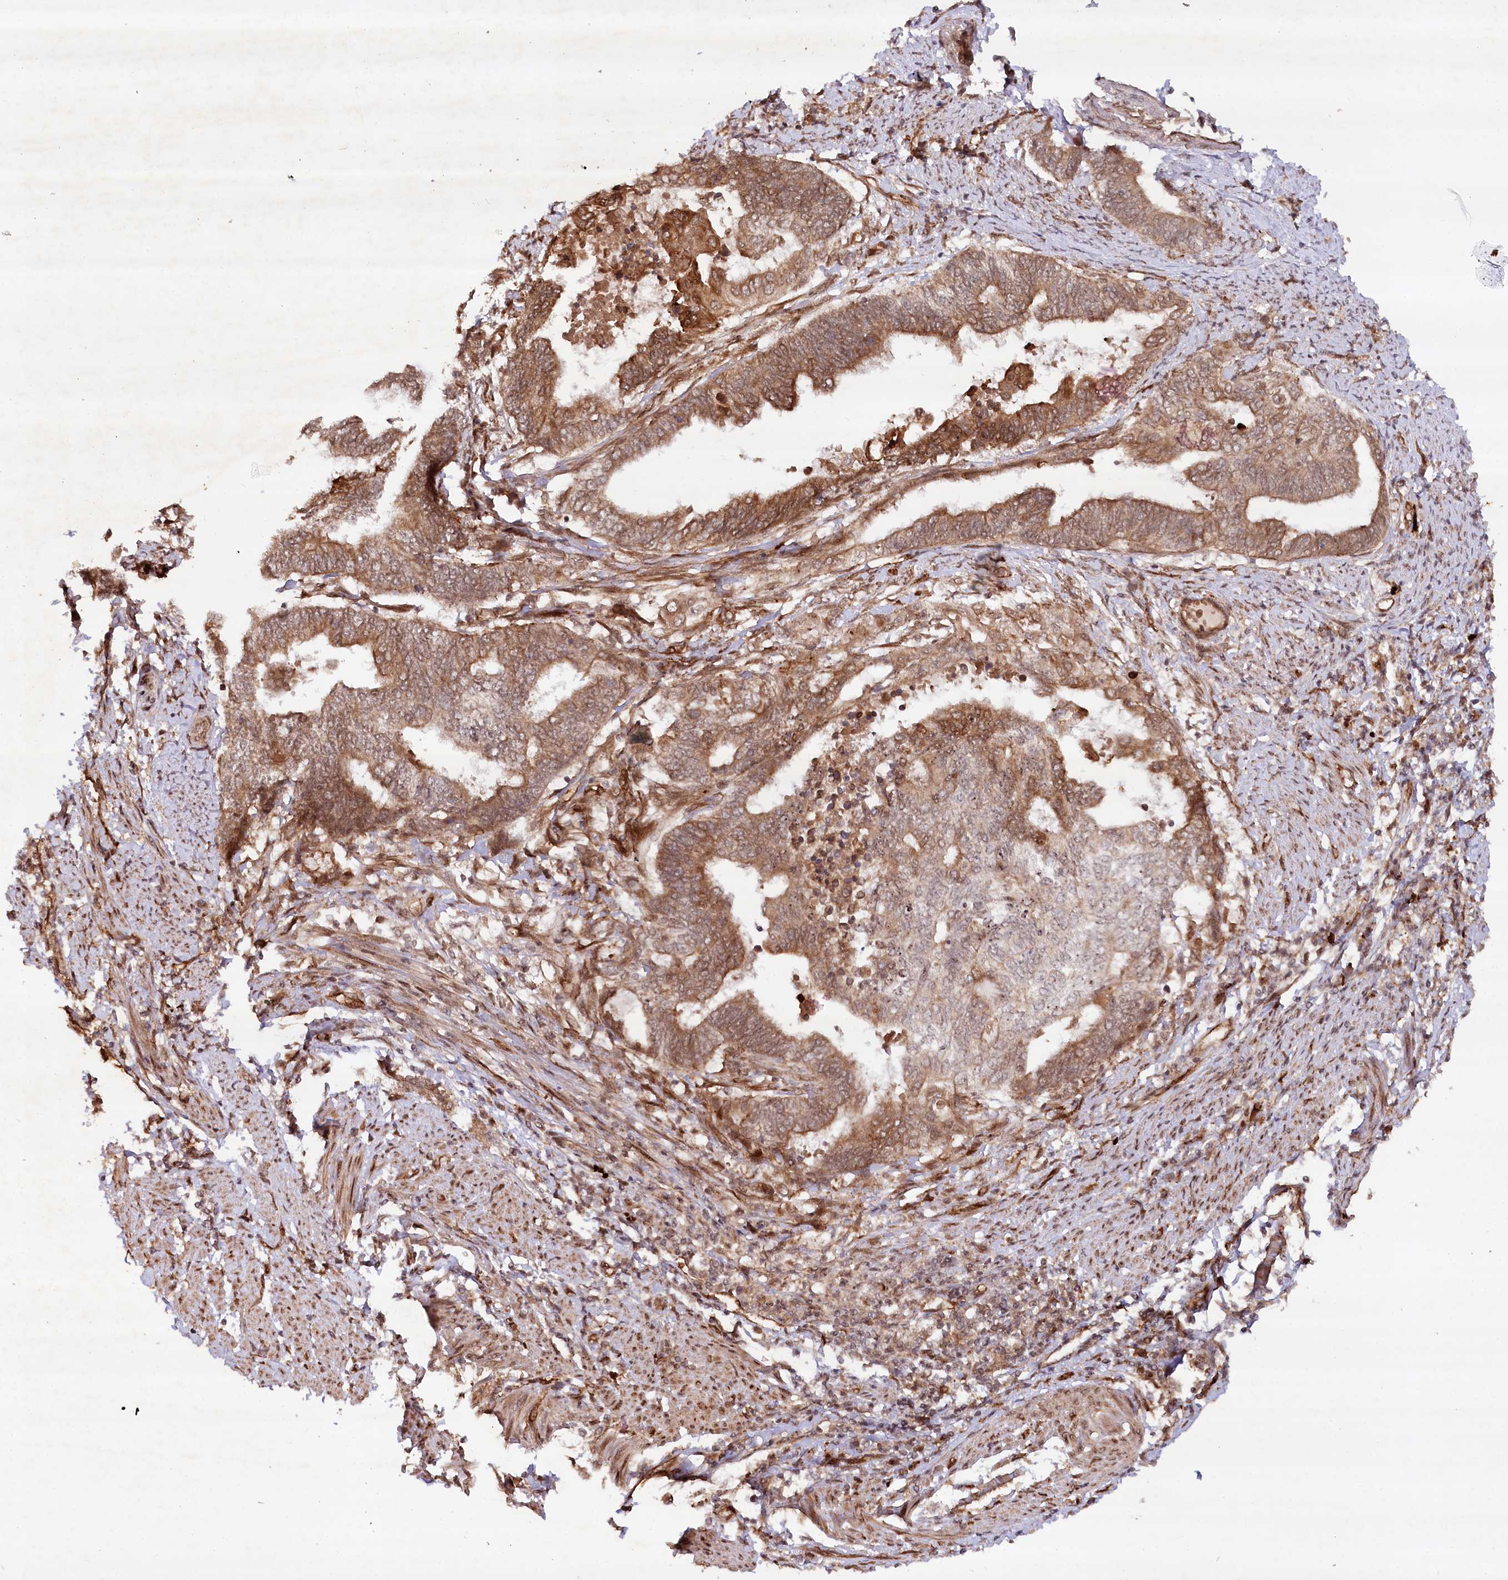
{"staining": {"intensity": "moderate", "quantity": ">75%", "location": "cytoplasmic/membranous,nuclear"}, "tissue": "endometrial cancer", "cell_type": "Tumor cells", "image_type": "cancer", "snomed": [{"axis": "morphology", "description": "Adenocarcinoma, NOS"}, {"axis": "topography", "description": "Uterus"}, {"axis": "topography", "description": "Endometrium"}], "caption": "A brown stain shows moderate cytoplasmic/membranous and nuclear positivity of a protein in human endometrial cancer (adenocarcinoma) tumor cells.", "gene": "ALKBH8", "patient": {"sex": "female", "age": 70}}